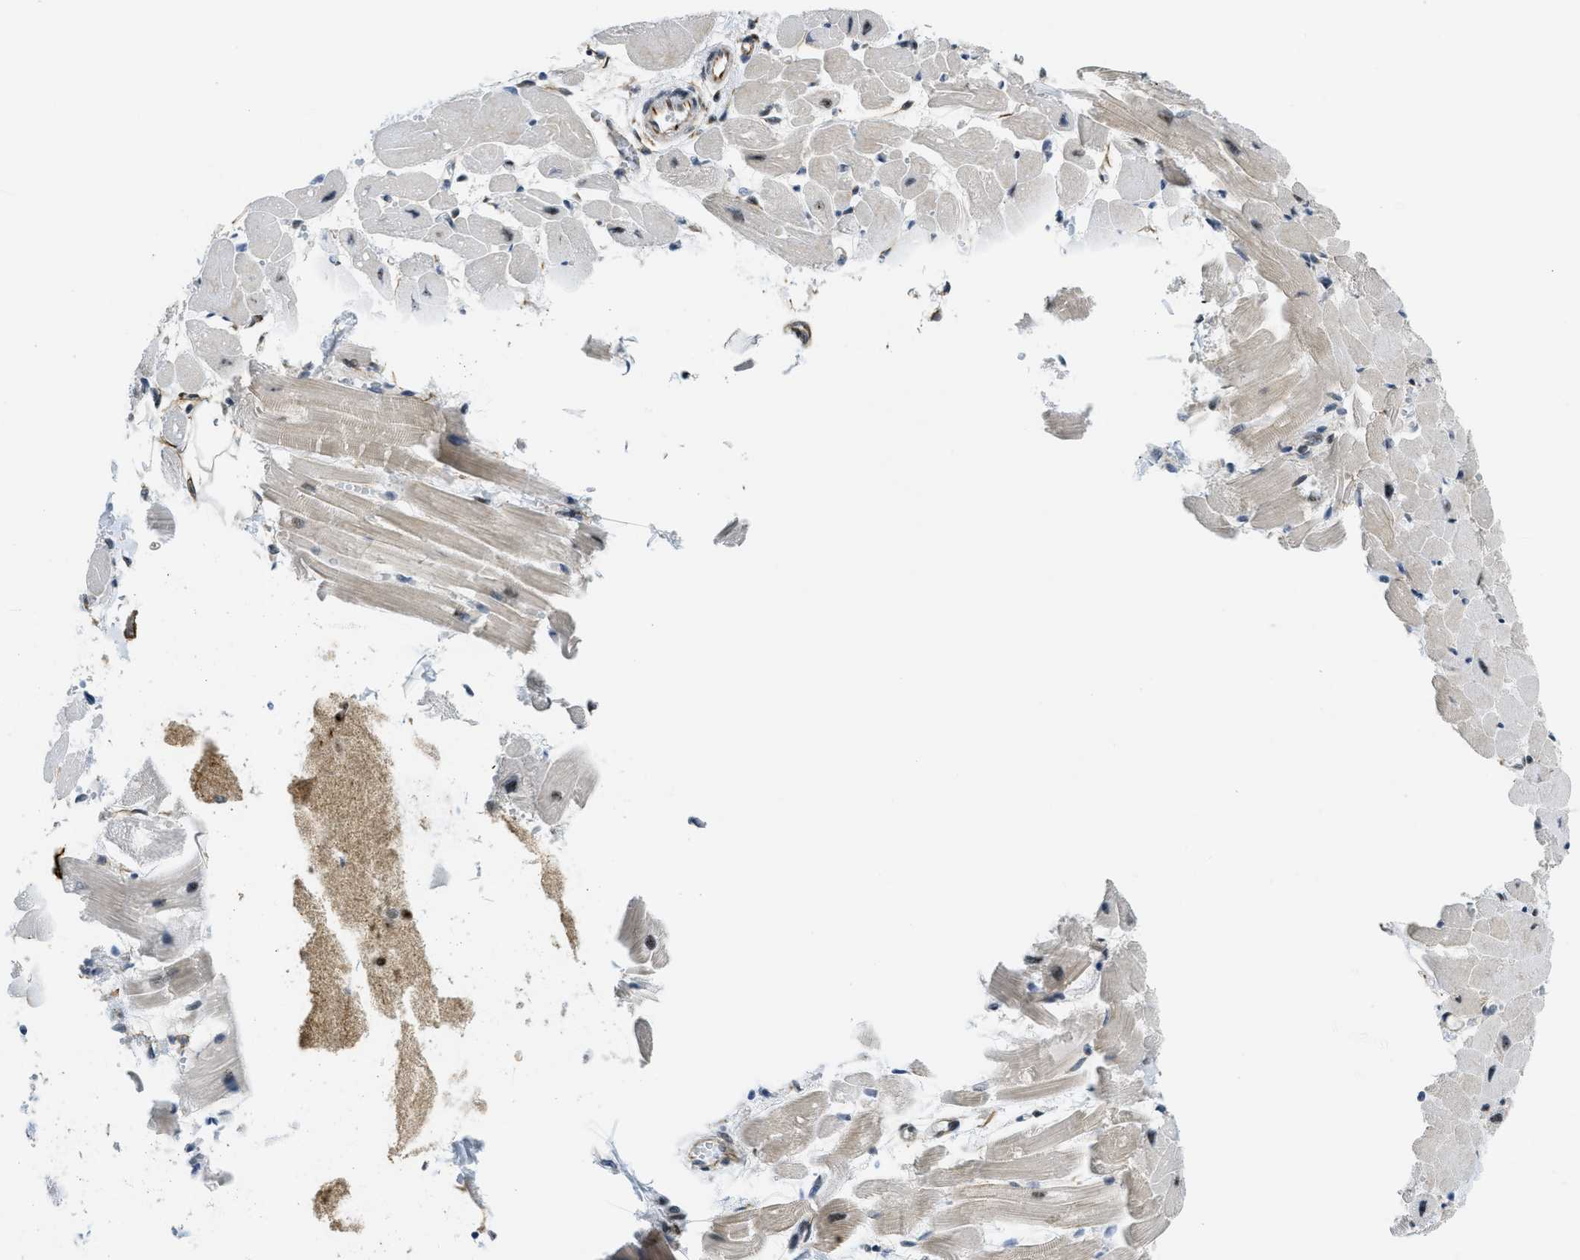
{"staining": {"intensity": "moderate", "quantity": "25%-75%", "location": "nuclear"}, "tissue": "heart muscle", "cell_type": "Cardiomyocytes", "image_type": "normal", "snomed": [{"axis": "morphology", "description": "Normal tissue, NOS"}, {"axis": "topography", "description": "Heart"}], "caption": "About 25%-75% of cardiomyocytes in normal human heart muscle demonstrate moderate nuclear protein staining as visualized by brown immunohistochemical staining.", "gene": "LRRC8B", "patient": {"sex": "female", "age": 54}}